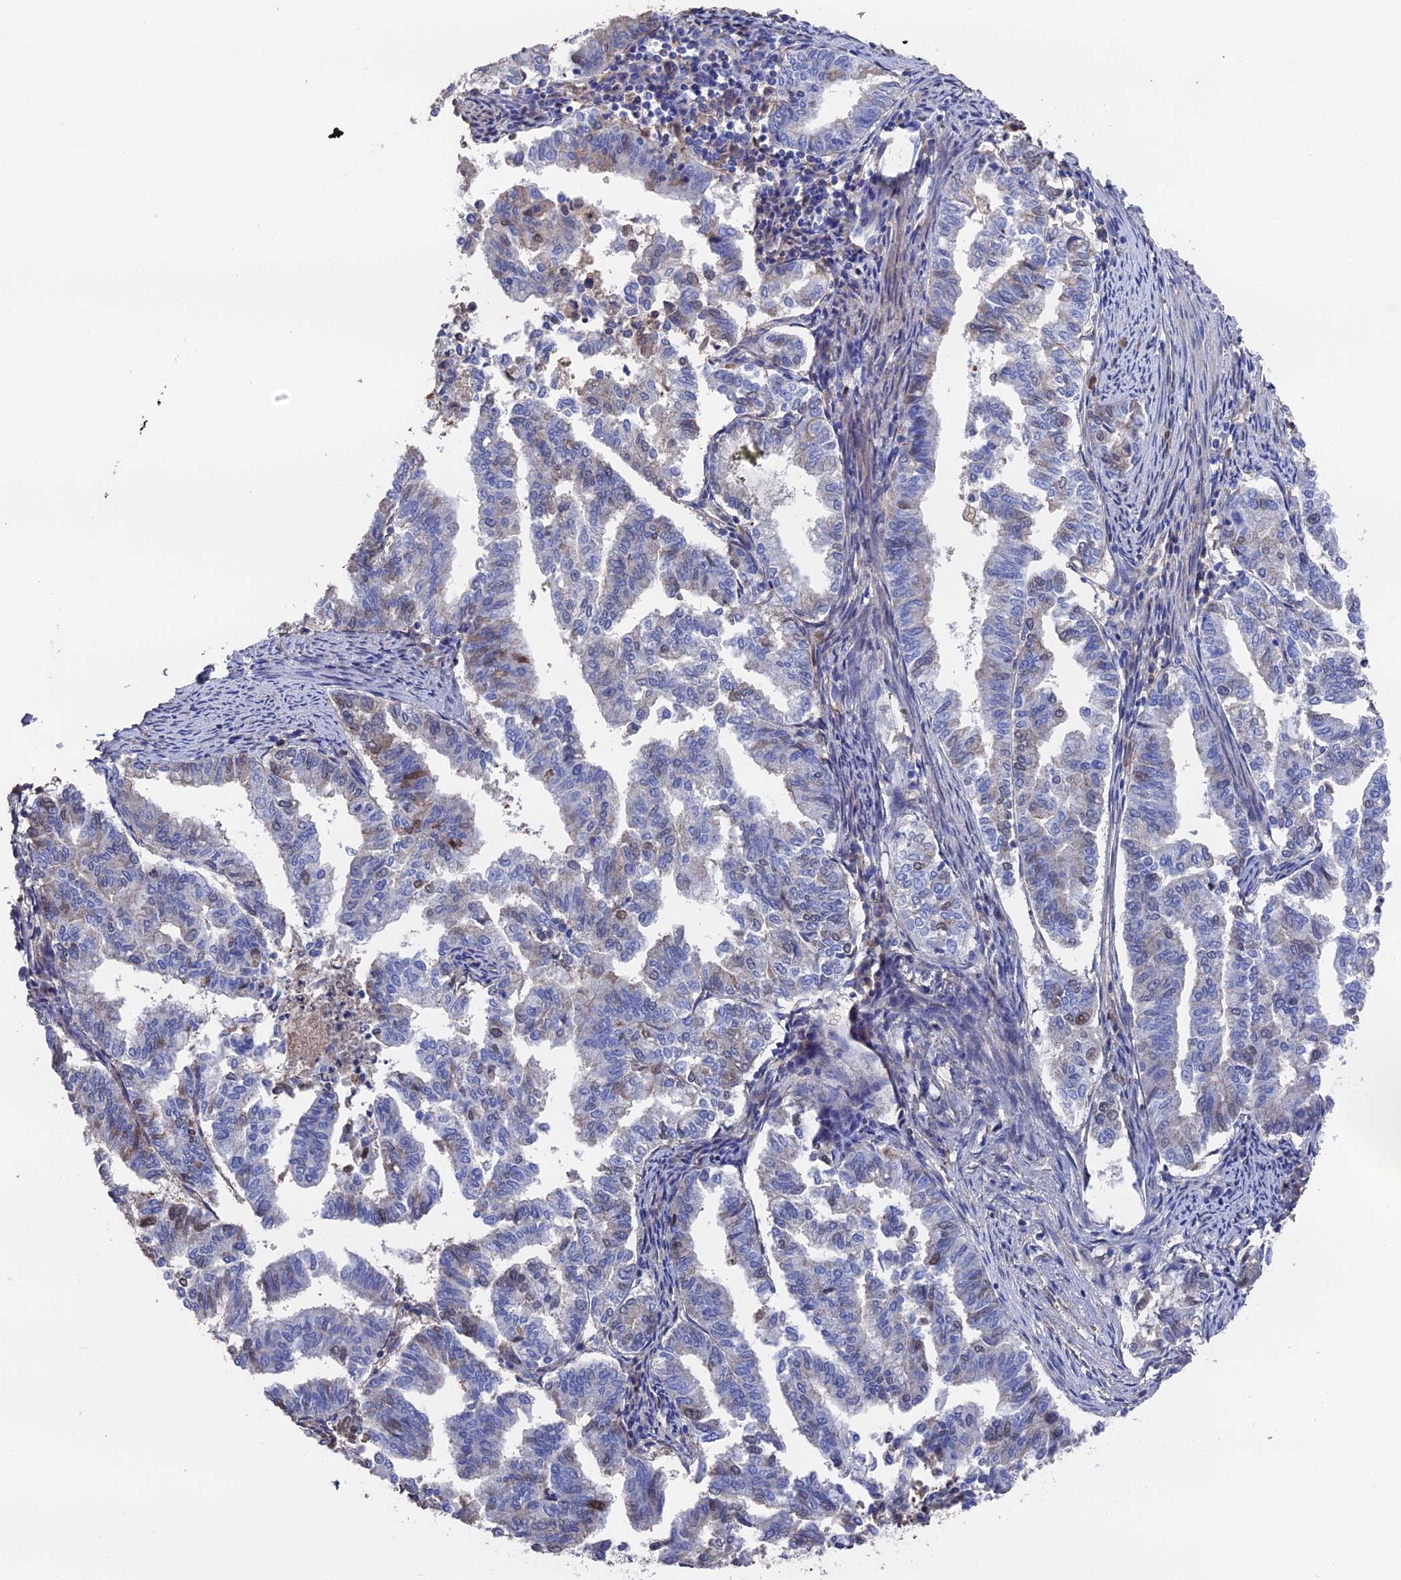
{"staining": {"intensity": "weak", "quantity": "<25%", "location": "nuclear"}, "tissue": "endometrial cancer", "cell_type": "Tumor cells", "image_type": "cancer", "snomed": [{"axis": "morphology", "description": "Adenocarcinoma, NOS"}, {"axis": "topography", "description": "Endometrium"}], "caption": "Adenocarcinoma (endometrial) stained for a protein using immunohistochemistry shows no expression tumor cells.", "gene": "HPF1", "patient": {"sex": "female", "age": 79}}